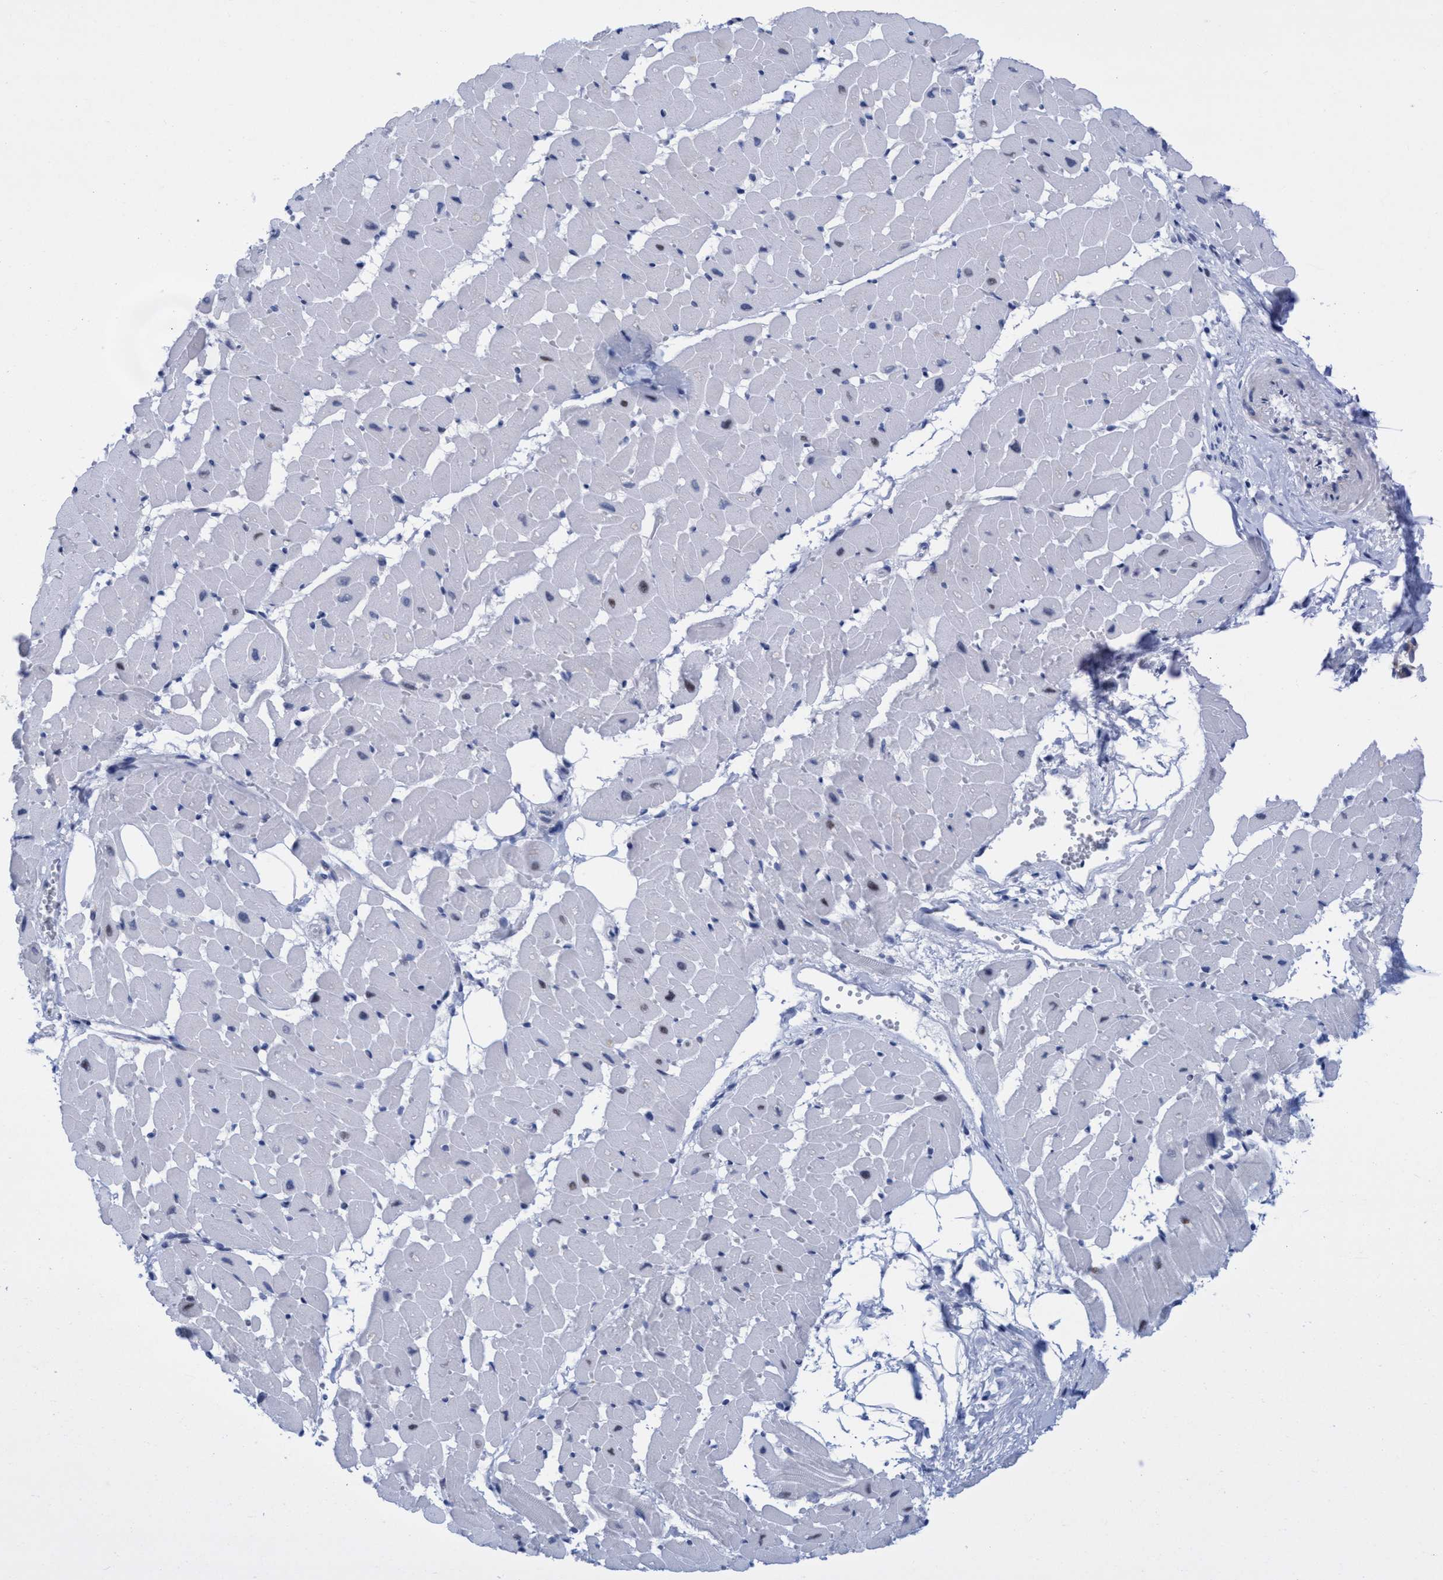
{"staining": {"intensity": "negative", "quantity": "none", "location": "none"}, "tissue": "heart muscle", "cell_type": "Cardiomyocytes", "image_type": "normal", "snomed": [{"axis": "morphology", "description": "Normal tissue, NOS"}, {"axis": "topography", "description": "Heart"}], "caption": "IHC micrograph of benign heart muscle stained for a protein (brown), which demonstrates no staining in cardiomyocytes.", "gene": "R3HCC1", "patient": {"sex": "female", "age": 19}}